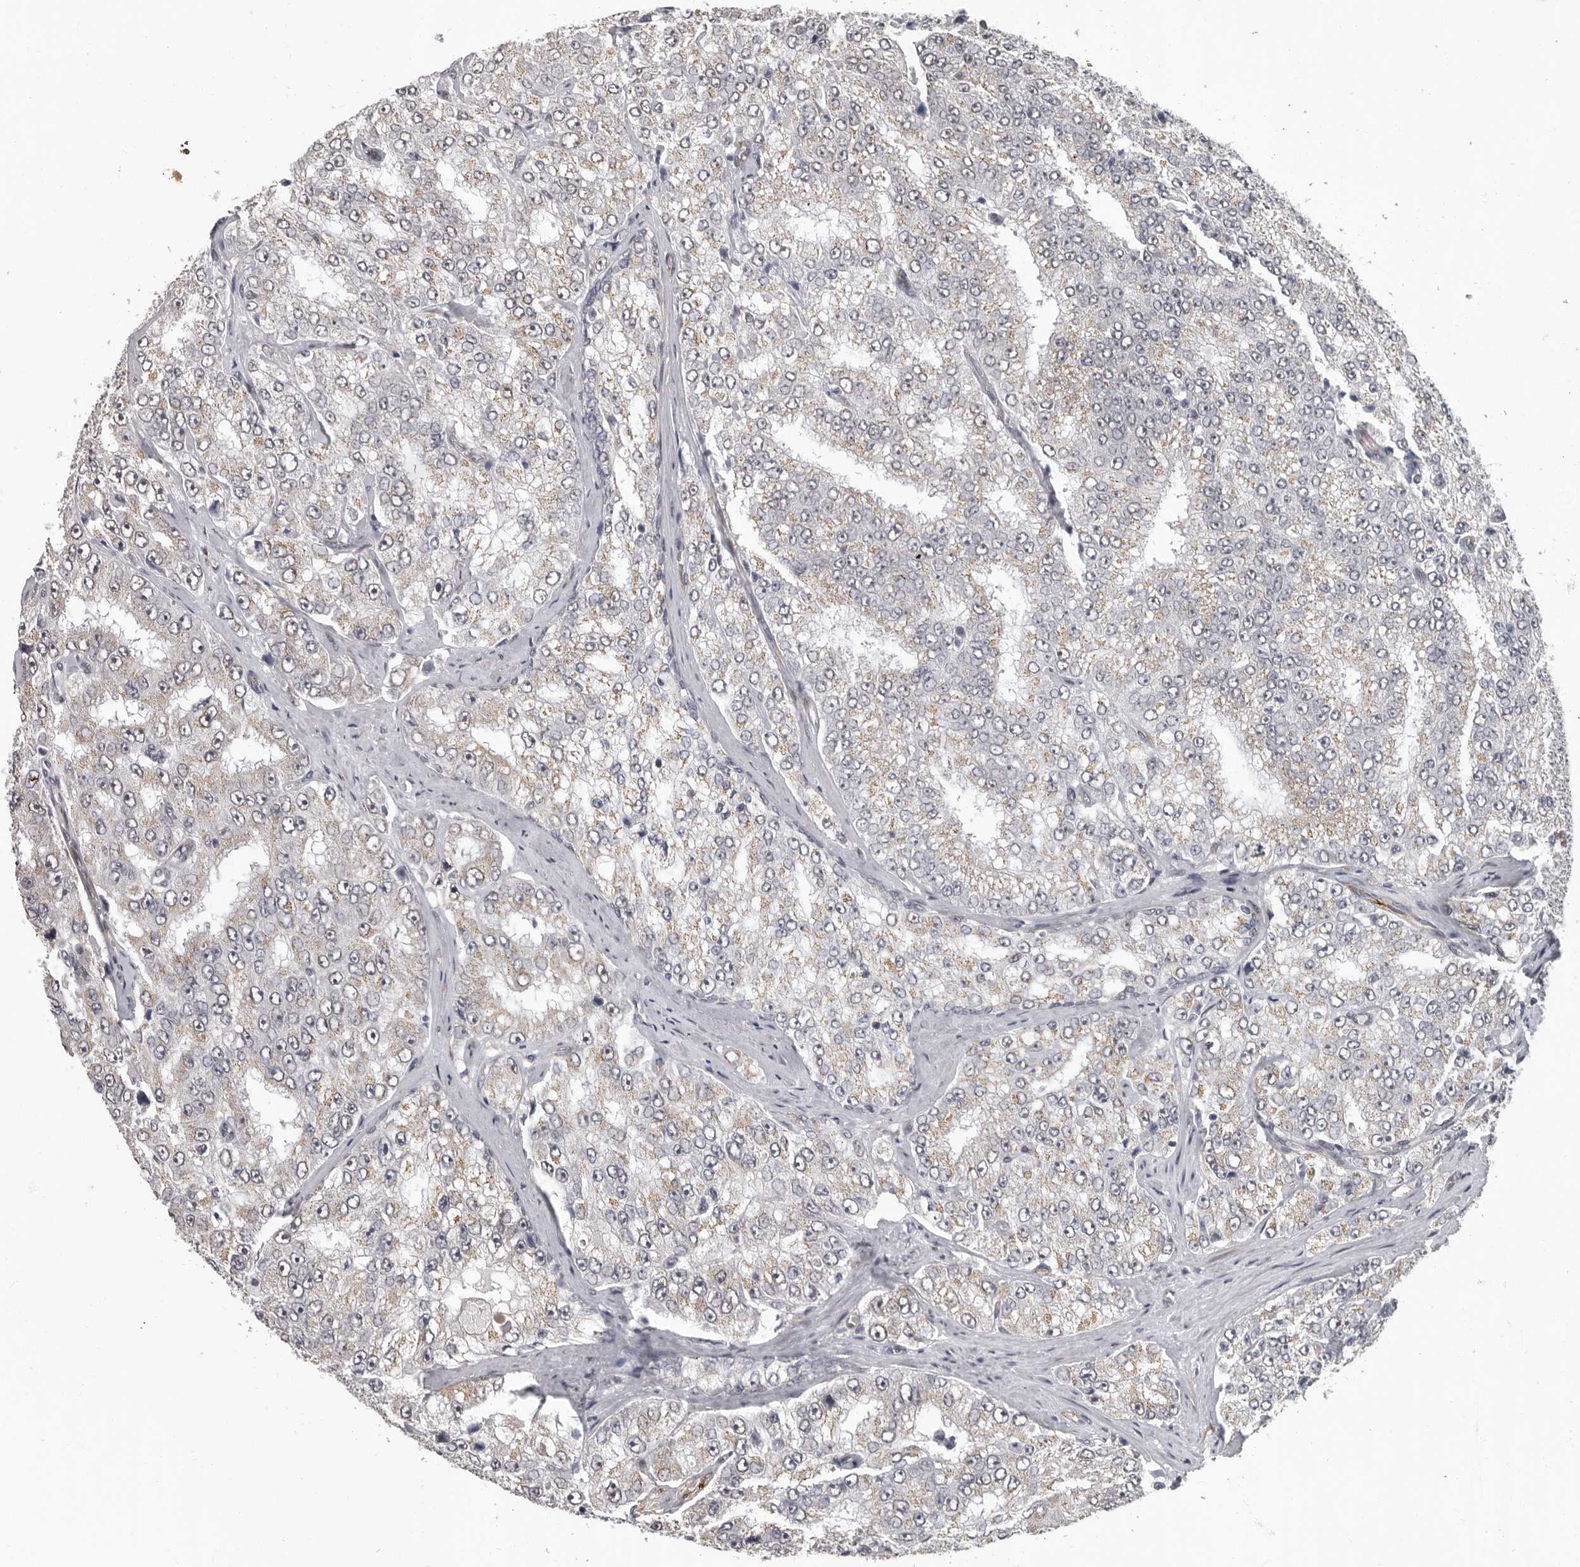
{"staining": {"intensity": "weak", "quantity": "<25%", "location": "cytoplasmic/membranous"}, "tissue": "prostate cancer", "cell_type": "Tumor cells", "image_type": "cancer", "snomed": [{"axis": "morphology", "description": "Adenocarcinoma, High grade"}, {"axis": "topography", "description": "Prostate"}], "caption": "Immunohistochemistry (IHC) photomicrograph of human prostate cancer (high-grade adenocarcinoma) stained for a protein (brown), which demonstrates no positivity in tumor cells.", "gene": "RALGPS2", "patient": {"sex": "male", "age": 58}}